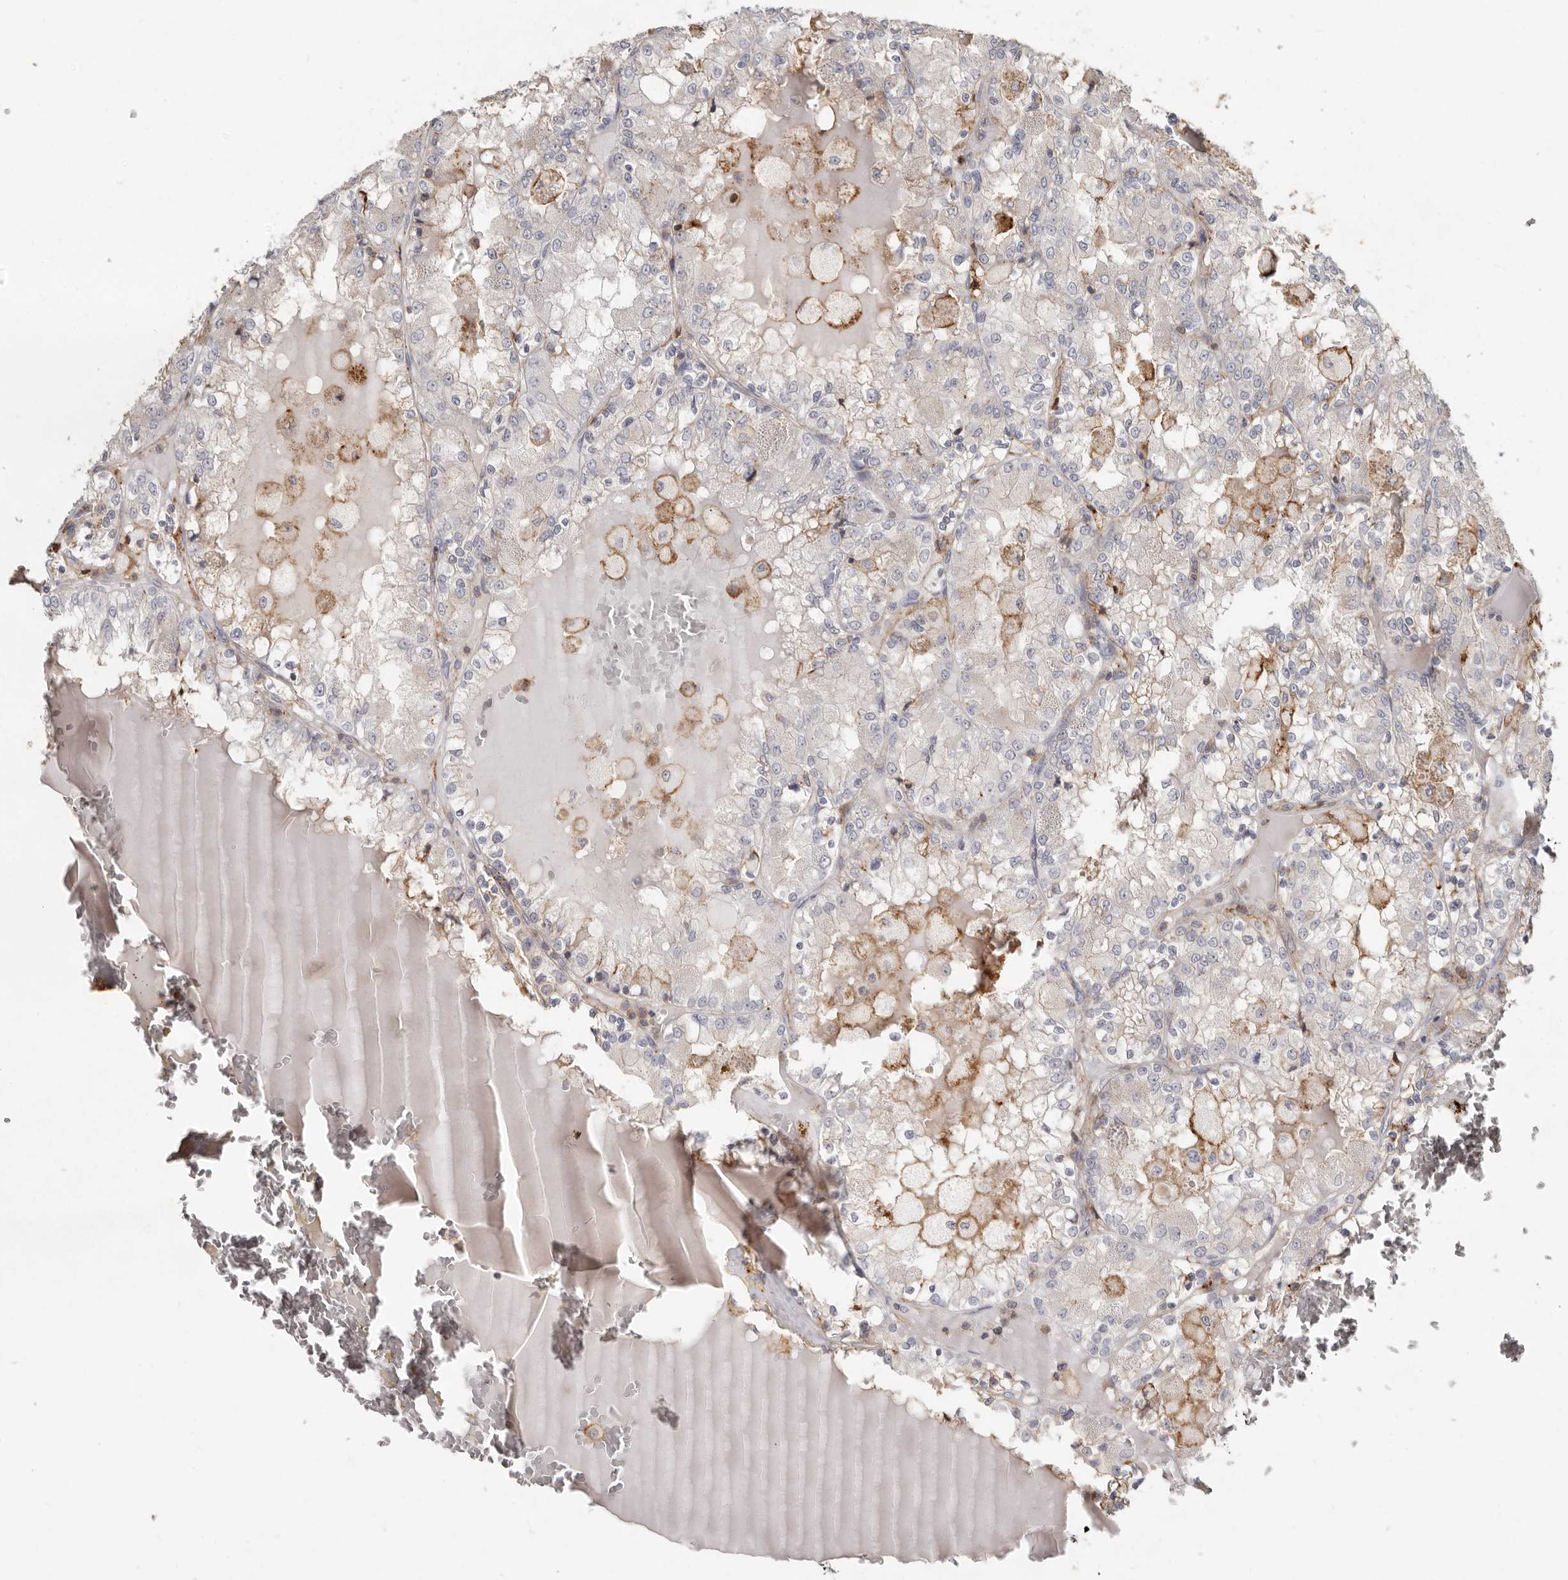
{"staining": {"intensity": "moderate", "quantity": "<25%", "location": "cytoplasmic/membranous"}, "tissue": "renal cancer", "cell_type": "Tumor cells", "image_type": "cancer", "snomed": [{"axis": "morphology", "description": "Adenocarcinoma, NOS"}, {"axis": "topography", "description": "Kidney"}], "caption": "Immunohistochemical staining of renal adenocarcinoma exhibits low levels of moderate cytoplasmic/membranous positivity in approximately <25% of tumor cells.", "gene": "KIF26B", "patient": {"sex": "female", "age": 56}}